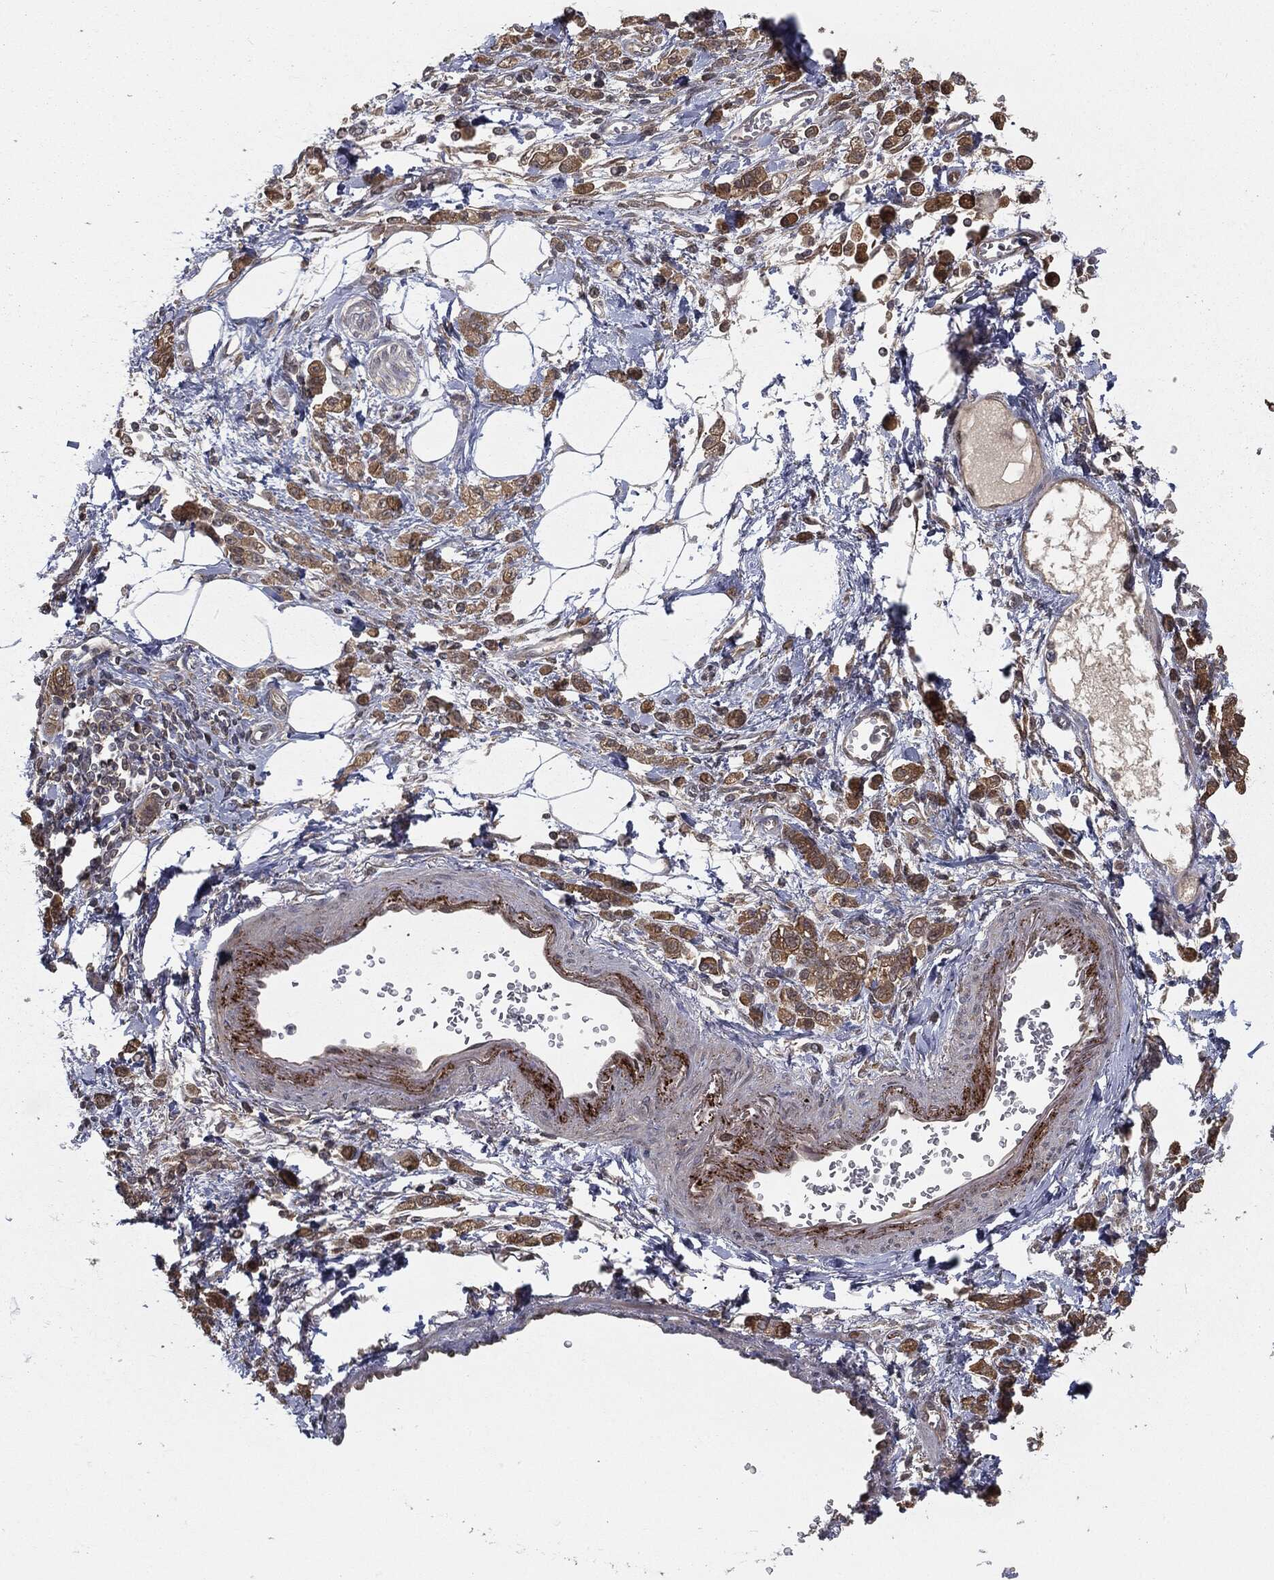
{"staining": {"intensity": "moderate", "quantity": ">75%", "location": "cytoplasmic/membranous"}, "tissue": "stomach cancer", "cell_type": "Tumor cells", "image_type": "cancer", "snomed": [{"axis": "morphology", "description": "Adenocarcinoma, NOS"}, {"axis": "topography", "description": "Stomach"}], "caption": "DAB (3,3'-diaminobenzidine) immunohistochemical staining of stomach cancer (adenocarcinoma) exhibits moderate cytoplasmic/membranous protein positivity in approximately >75% of tumor cells.", "gene": "FBXO7", "patient": {"sex": "male", "age": 77}}